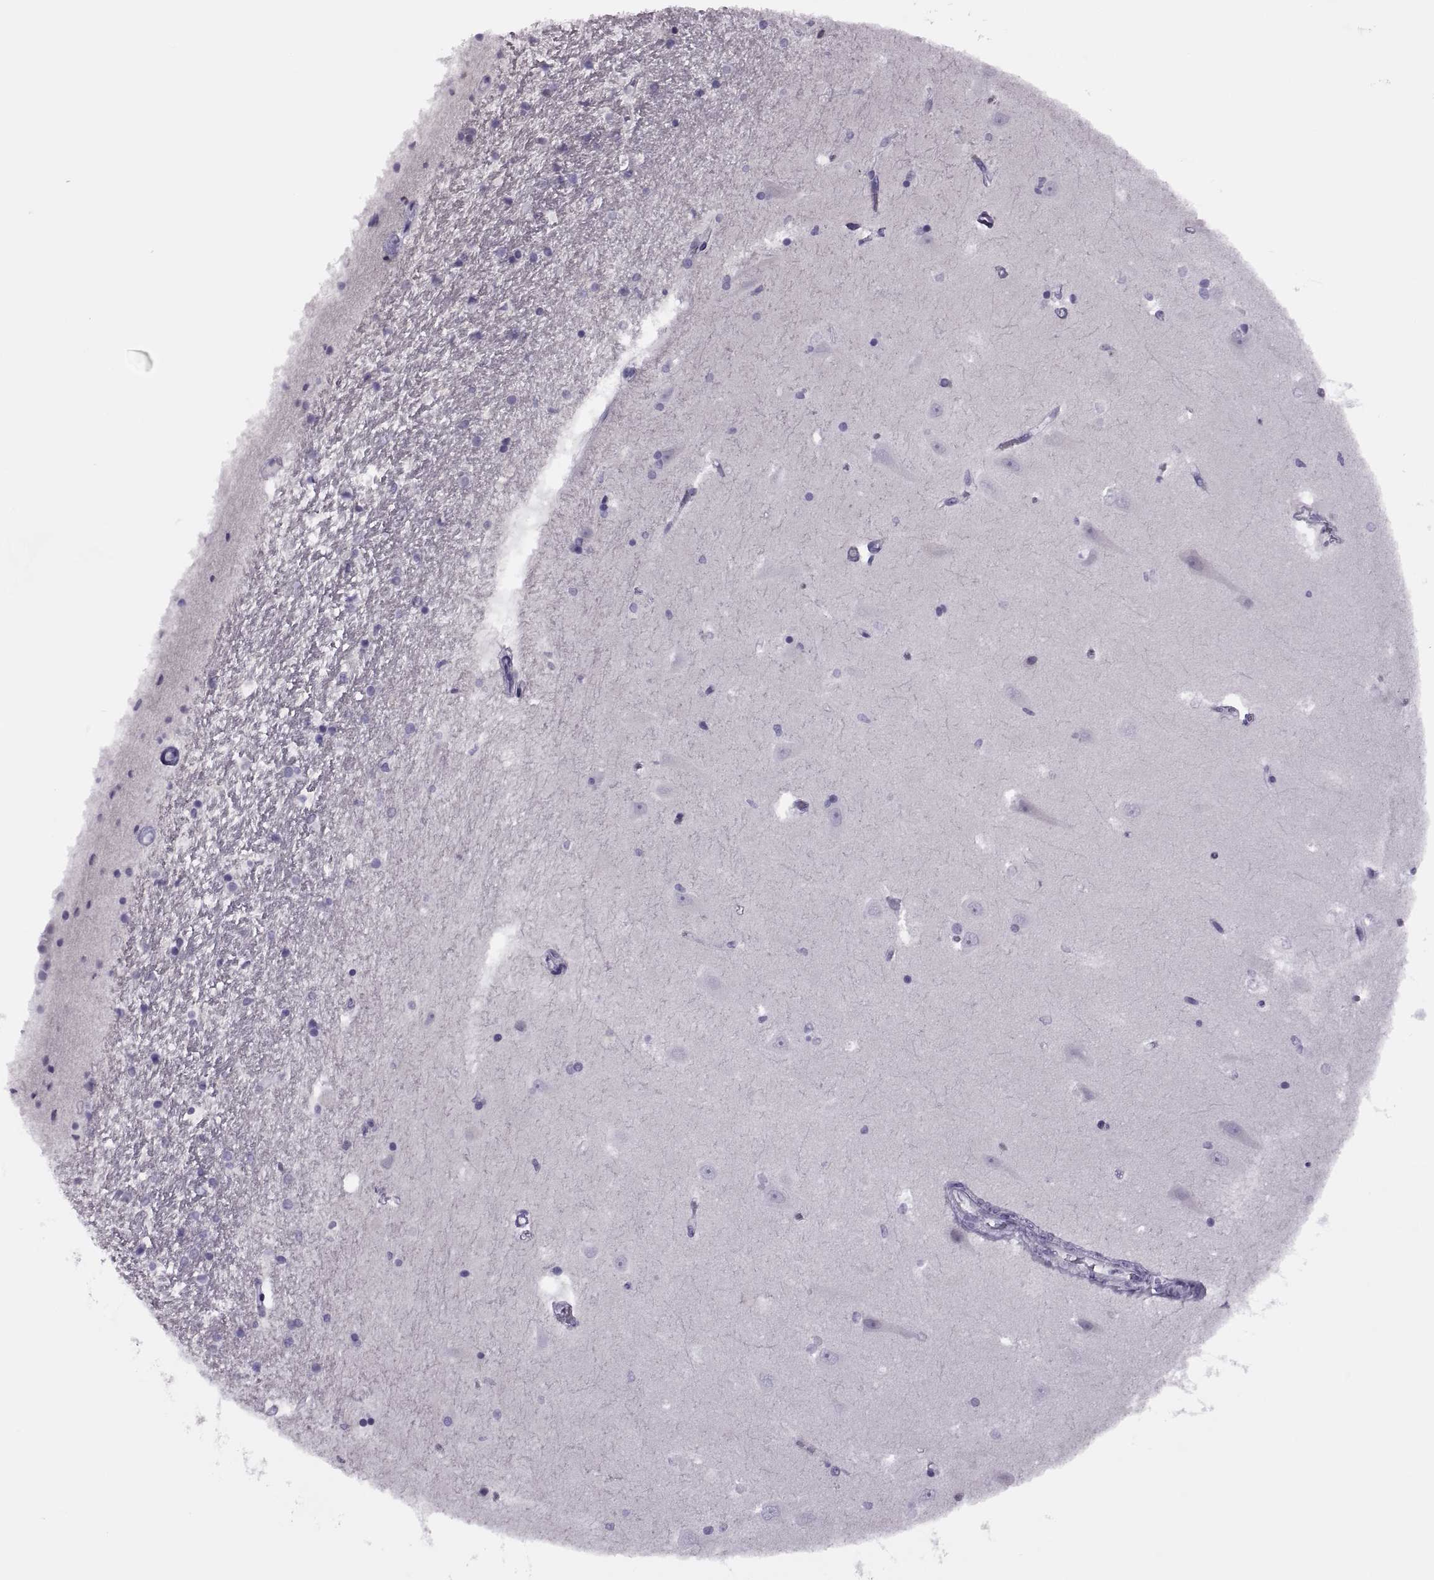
{"staining": {"intensity": "negative", "quantity": "none", "location": "none"}, "tissue": "hippocampus", "cell_type": "Glial cells", "image_type": "normal", "snomed": [{"axis": "morphology", "description": "Normal tissue, NOS"}, {"axis": "topography", "description": "Hippocampus"}], "caption": "Human hippocampus stained for a protein using immunohistochemistry (IHC) reveals no positivity in glial cells.", "gene": "SYNGR4", "patient": {"sex": "male", "age": 44}}